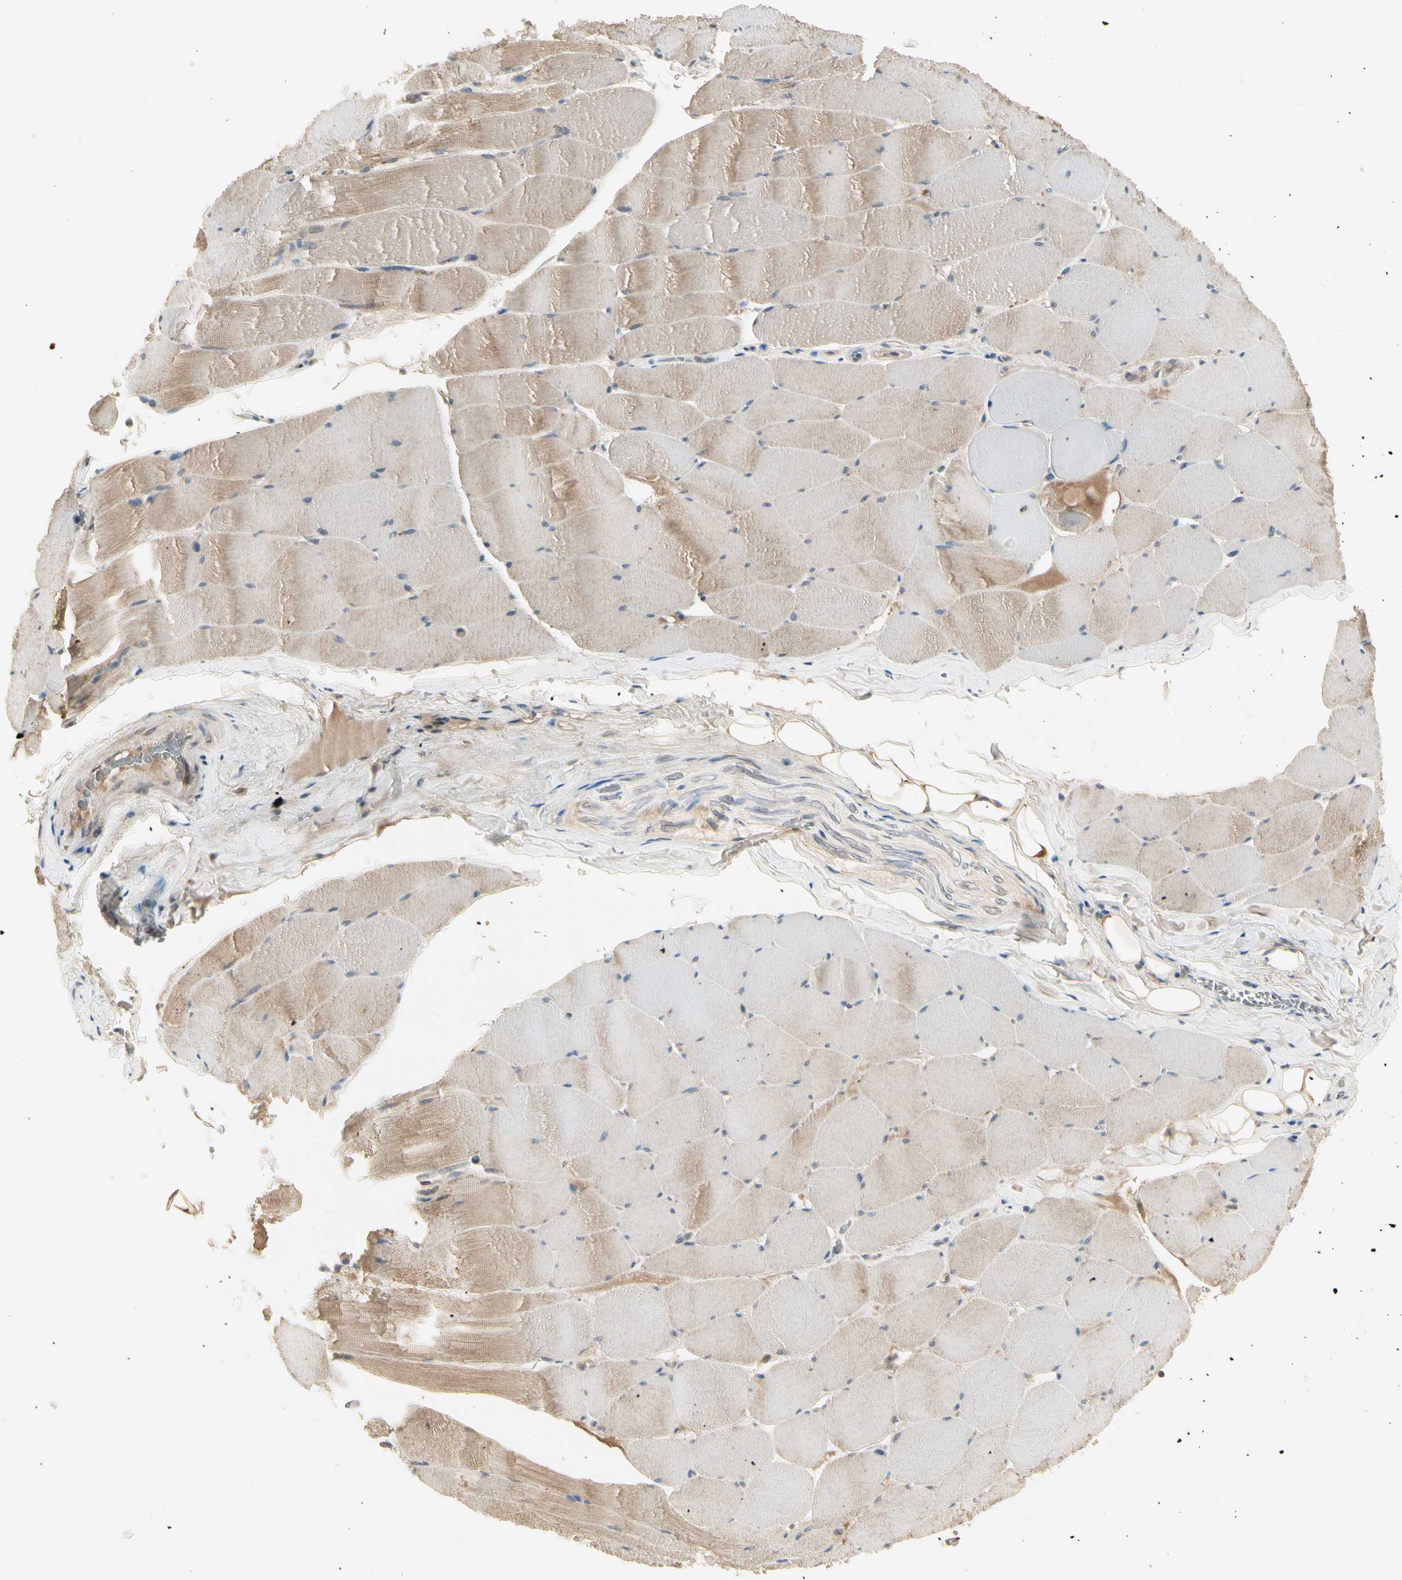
{"staining": {"intensity": "weak", "quantity": "25%-75%", "location": "cytoplasmic/membranous"}, "tissue": "skeletal muscle", "cell_type": "Myocytes", "image_type": "normal", "snomed": [{"axis": "morphology", "description": "Normal tissue, NOS"}, {"axis": "topography", "description": "Skeletal muscle"}], "caption": "Myocytes show low levels of weak cytoplasmic/membranous expression in approximately 25%-75% of cells in normal human skeletal muscle.", "gene": "CCL4", "patient": {"sex": "male", "age": 62}}